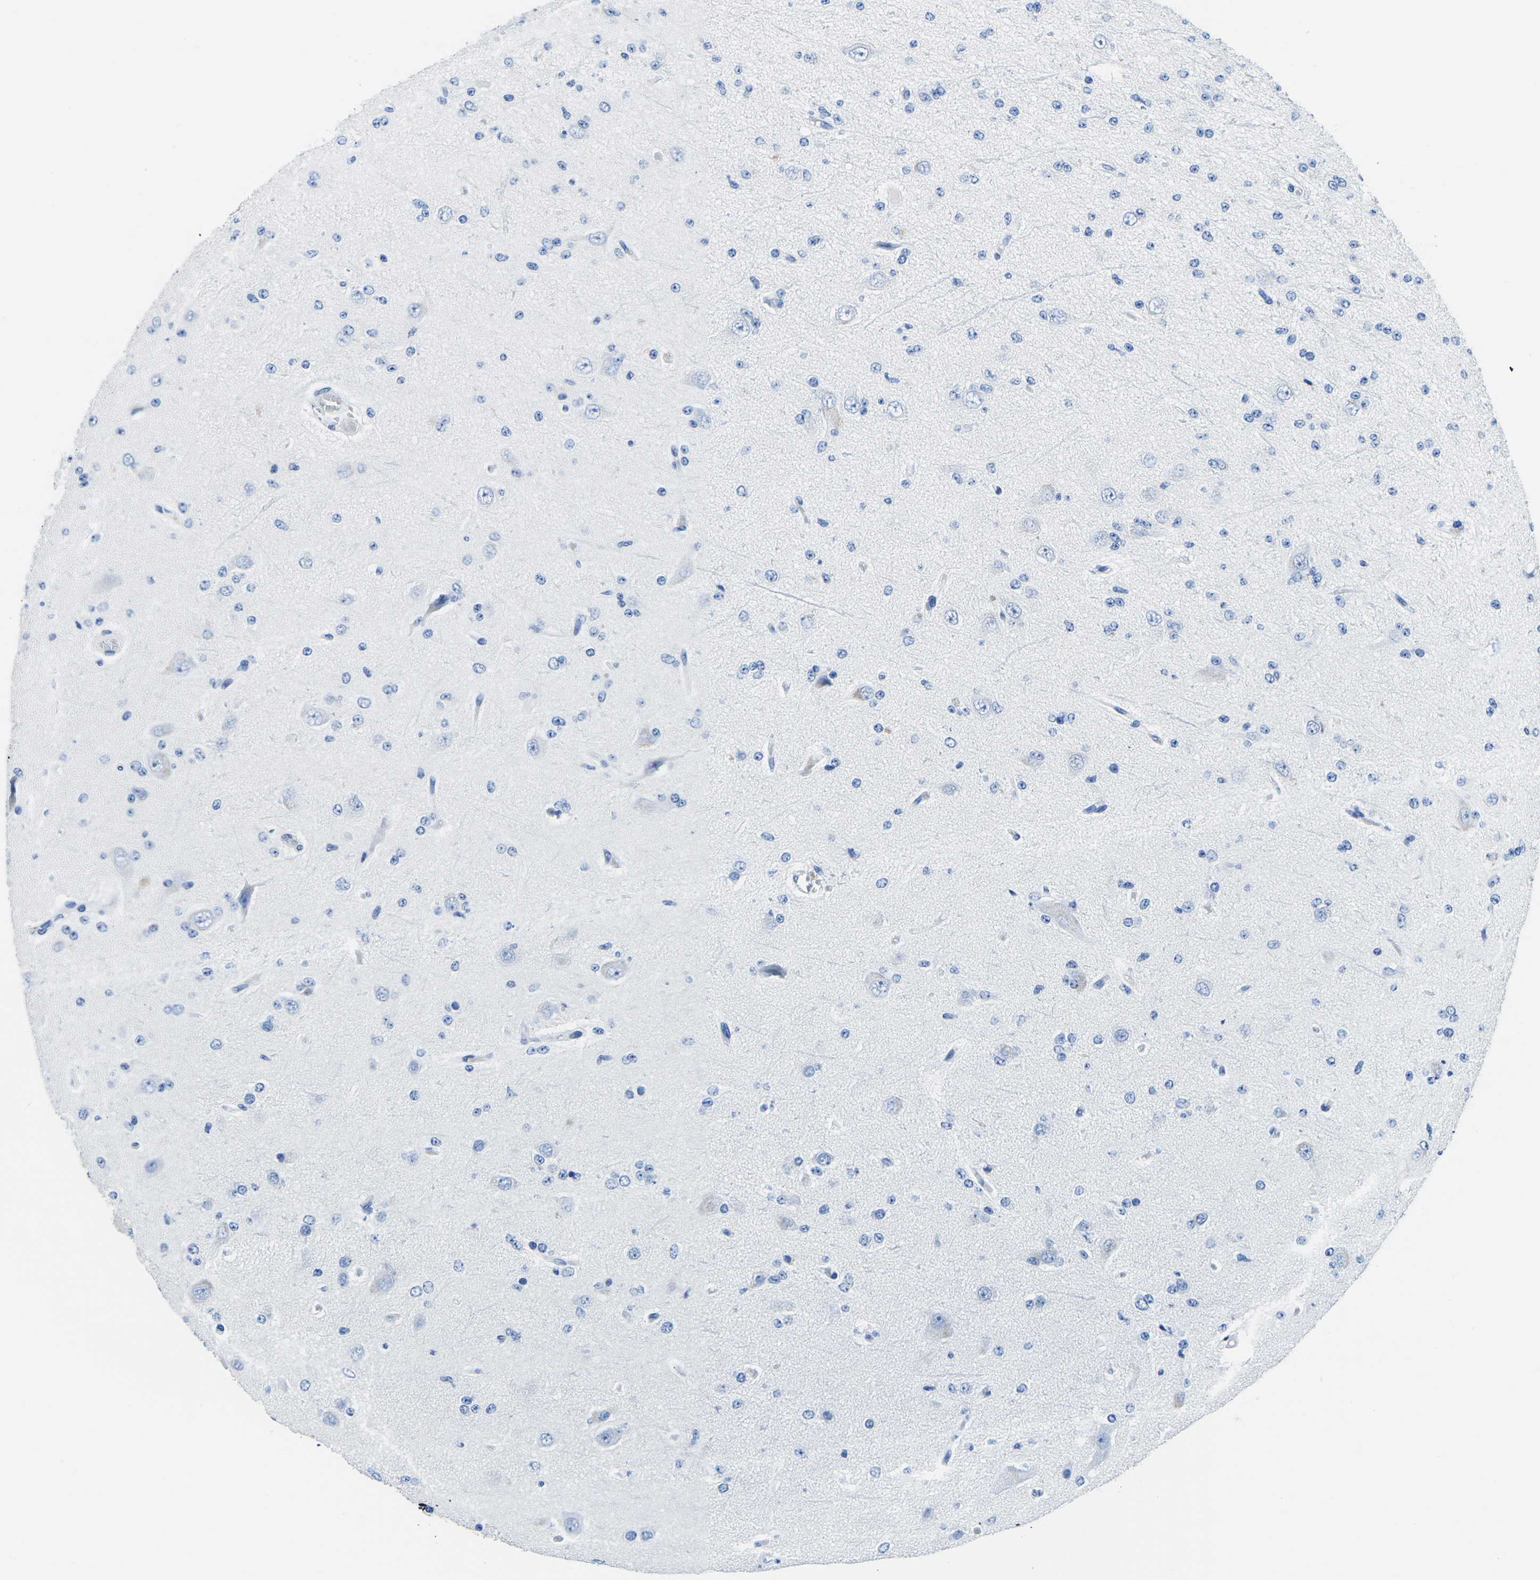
{"staining": {"intensity": "negative", "quantity": "none", "location": "none"}, "tissue": "glioma", "cell_type": "Tumor cells", "image_type": "cancer", "snomed": [{"axis": "morphology", "description": "Glioma, malignant, Low grade"}, {"axis": "topography", "description": "Brain"}], "caption": "Immunohistochemical staining of glioma displays no significant staining in tumor cells.", "gene": "CYP1A2", "patient": {"sex": "male", "age": 38}}